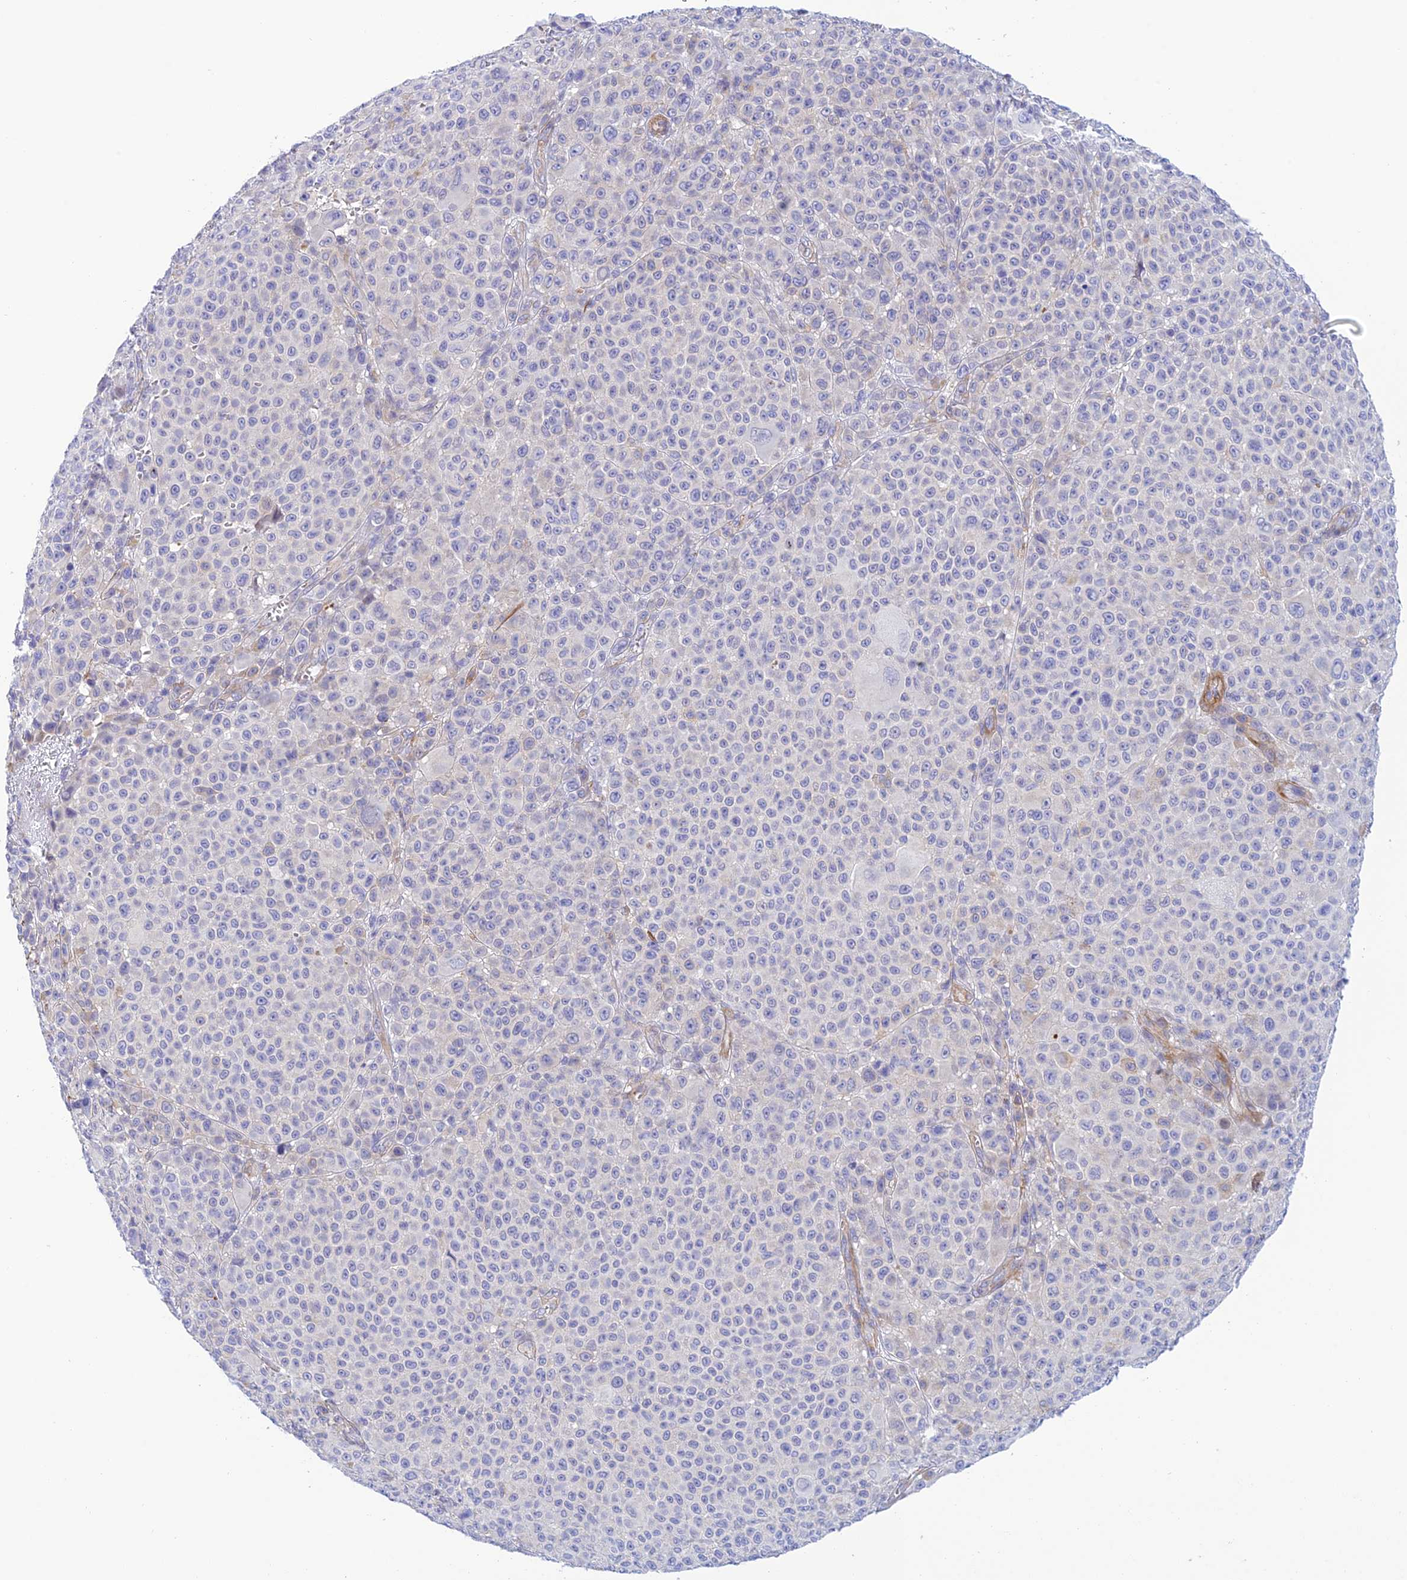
{"staining": {"intensity": "negative", "quantity": "none", "location": "none"}, "tissue": "melanoma", "cell_type": "Tumor cells", "image_type": "cancer", "snomed": [{"axis": "morphology", "description": "Malignant melanoma, NOS"}, {"axis": "topography", "description": "Skin"}], "caption": "This is a histopathology image of immunohistochemistry (IHC) staining of malignant melanoma, which shows no positivity in tumor cells. The staining was performed using DAB (3,3'-diaminobenzidine) to visualize the protein expression in brown, while the nuclei were stained in blue with hematoxylin (Magnification: 20x).", "gene": "ZDHHC16", "patient": {"sex": "female", "age": 94}}